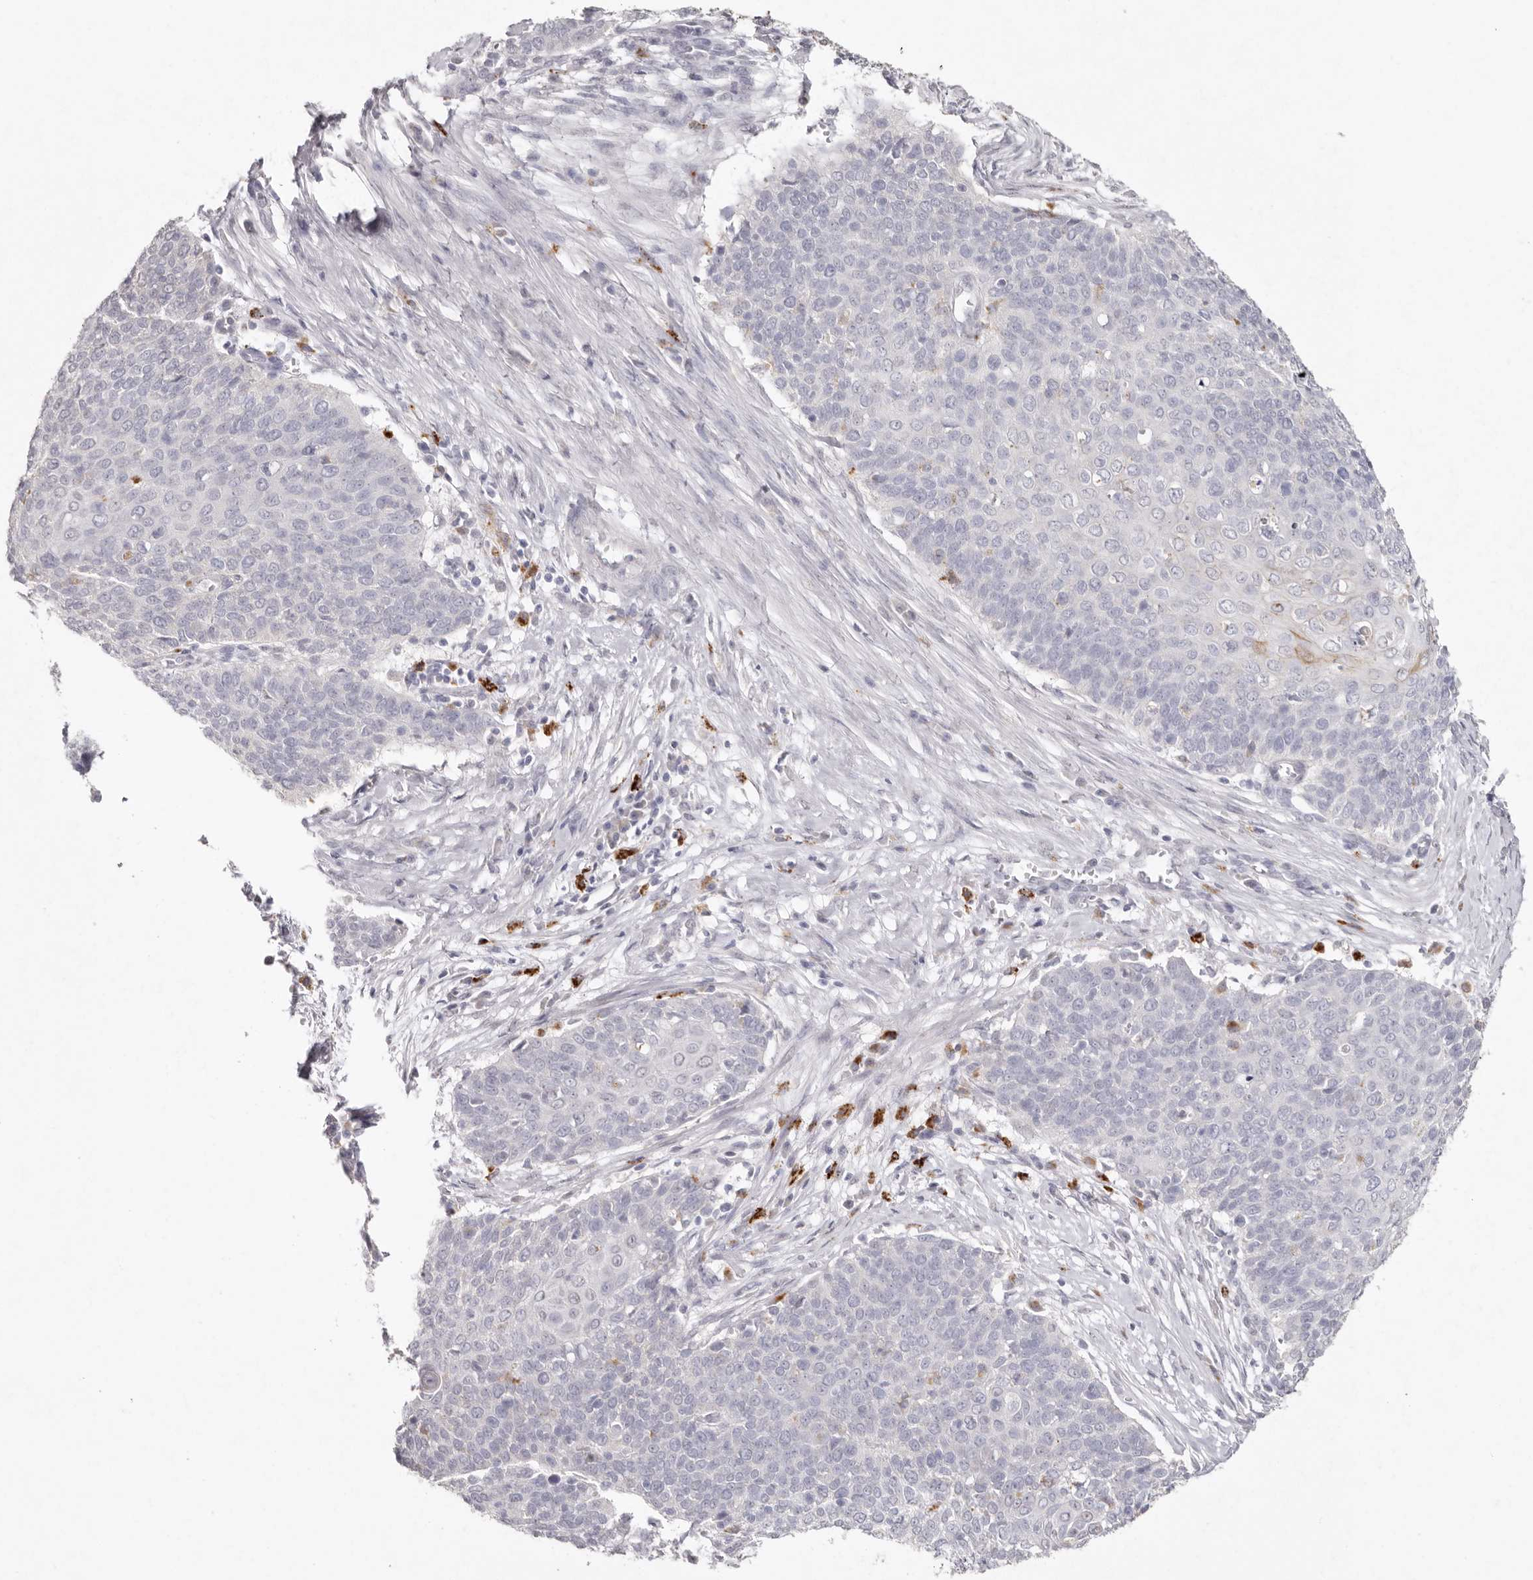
{"staining": {"intensity": "negative", "quantity": "none", "location": "none"}, "tissue": "cervical cancer", "cell_type": "Tumor cells", "image_type": "cancer", "snomed": [{"axis": "morphology", "description": "Squamous cell carcinoma, NOS"}, {"axis": "topography", "description": "Cervix"}], "caption": "DAB immunohistochemical staining of human cervical cancer (squamous cell carcinoma) exhibits no significant staining in tumor cells. (DAB immunohistochemistry with hematoxylin counter stain).", "gene": "FAM185A", "patient": {"sex": "female", "age": 39}}